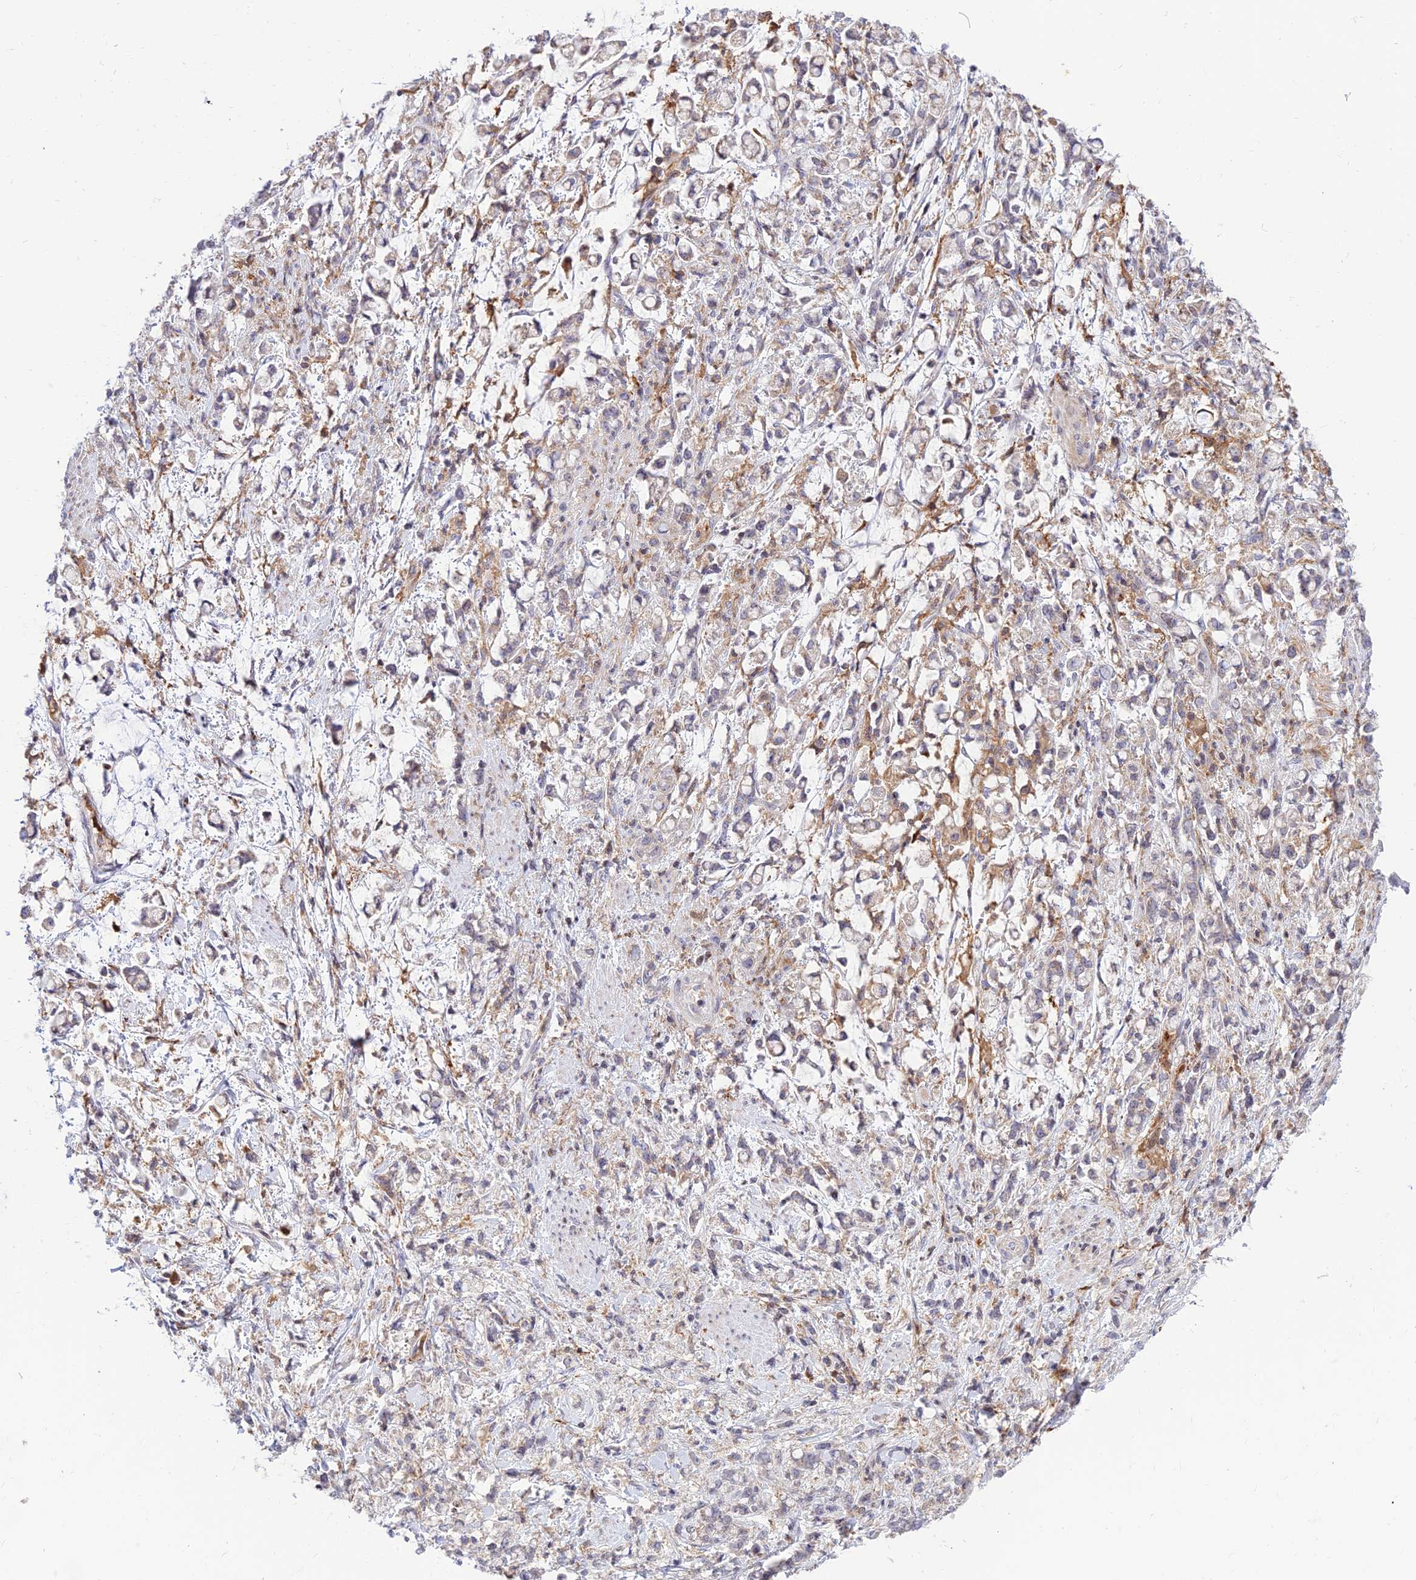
{"staining": {"intensity": "weak", "quantity": "<25%", "location": "cytoplasmic/membranous"}, "tissue": "stomach cancer", "cell_type": "Tumor cells", "image_type": "cancer", "snomed": [{"axis": "morphology", "description": "Adenocarcinoma, NOS"}, {"axis": "topography", "description": "Stomach"}], "caption": "Tumor cells show no significant protein expression in stomach cancer (adenocarcinoma).", "gene": "FAM186B", "patient": {"sex": "female", "age": 60}}